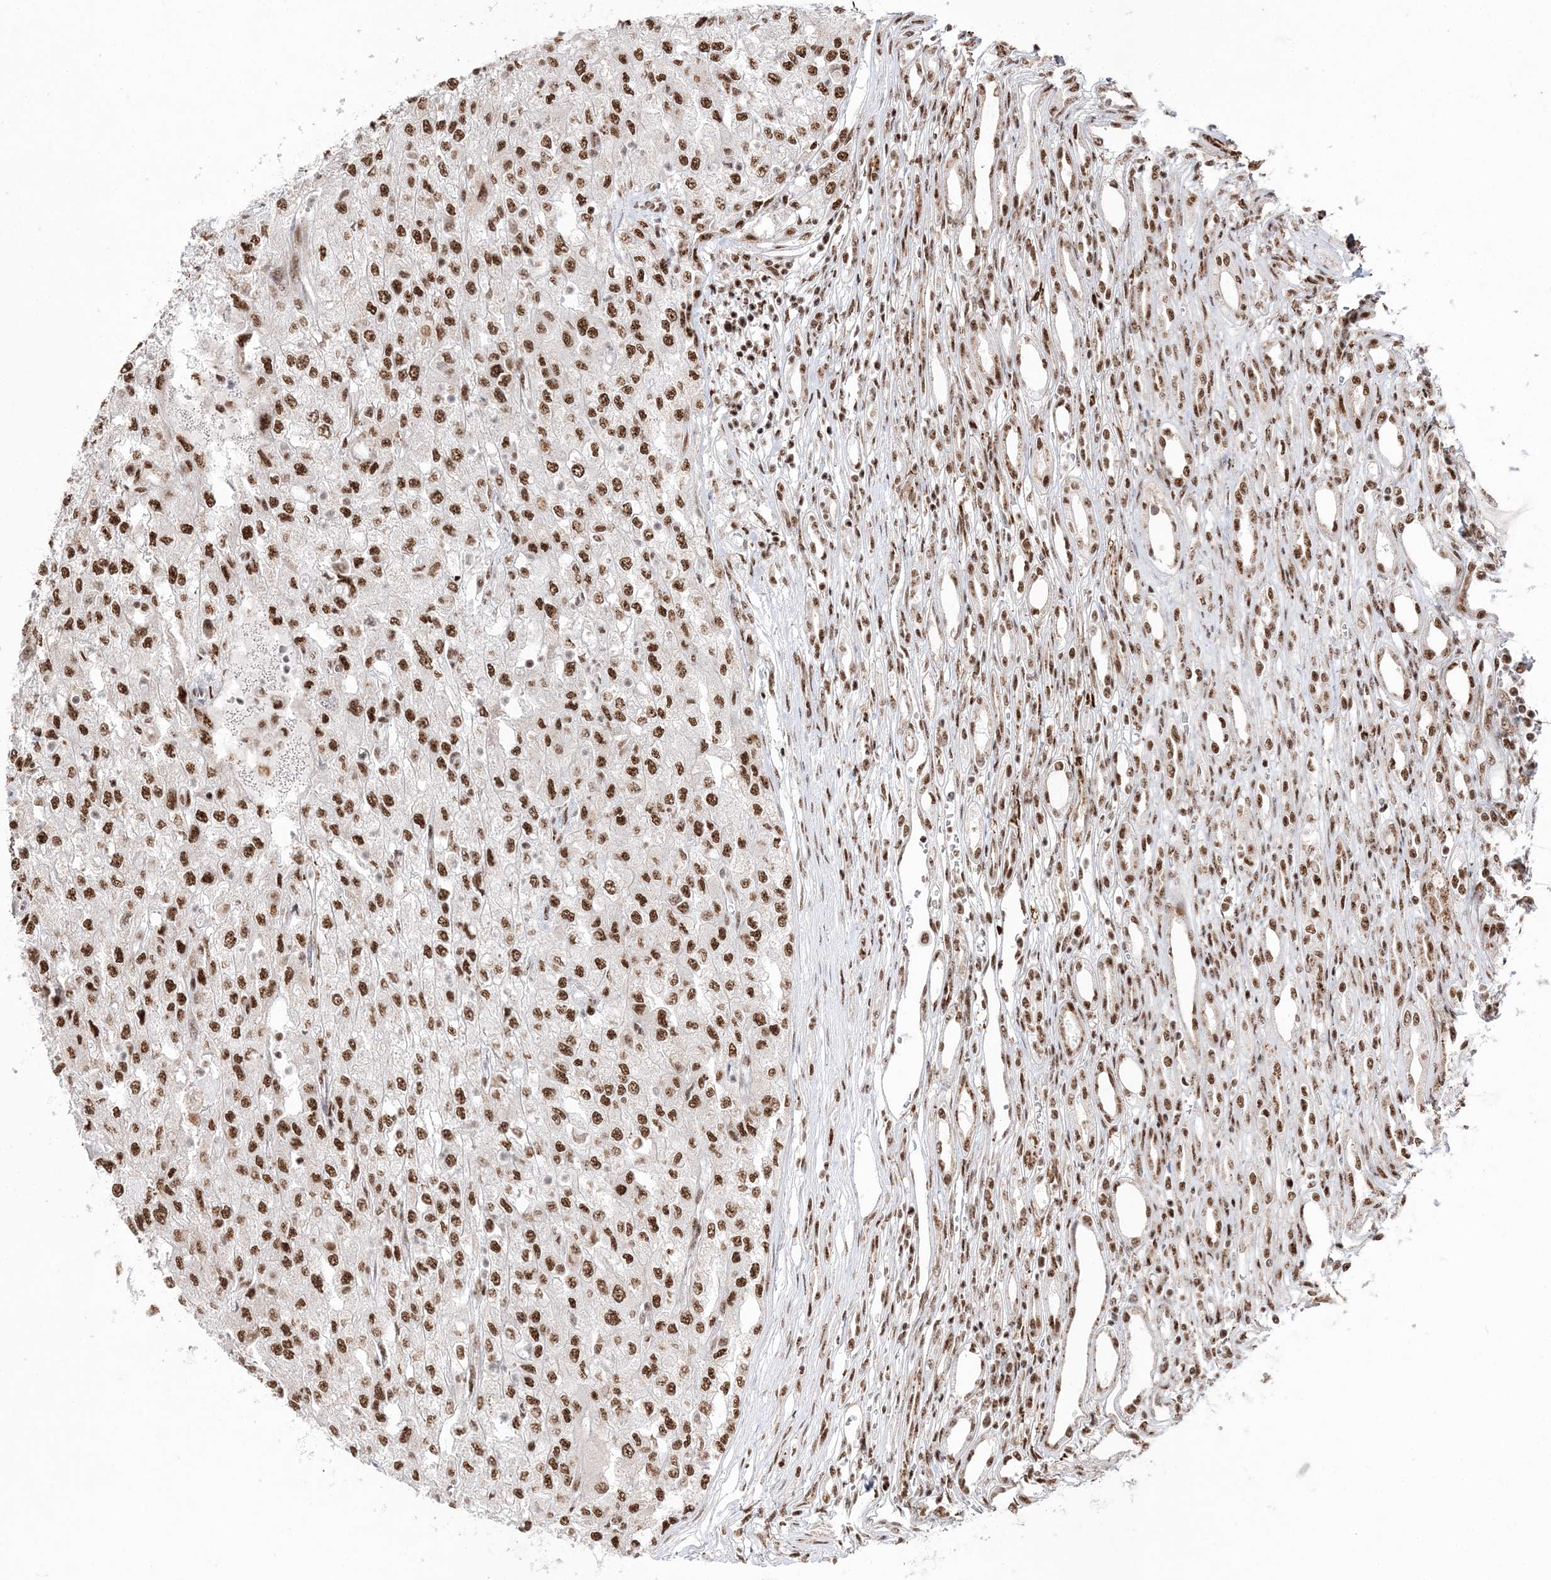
{"staining": {"intensity": "strong", "quantity": ">75%", "location": "nuclear"}, "tissue": "renal cancer", "cell_type": "Tumor cells", "image_type": "cancer", "snomed": [{"axis": "morphology", "description": "Adenocarcinoma, NOS"}, {"axis": "topography", "description": "Kidney"}], "caption": "Immunohistochemistry of human adenocarcinoma (renal) reveals high levels of strong nuclear positivity in approximately >75% of tumor cells.", "gene": "RBM17", "patient": {"sex": "female", "age": 54}}